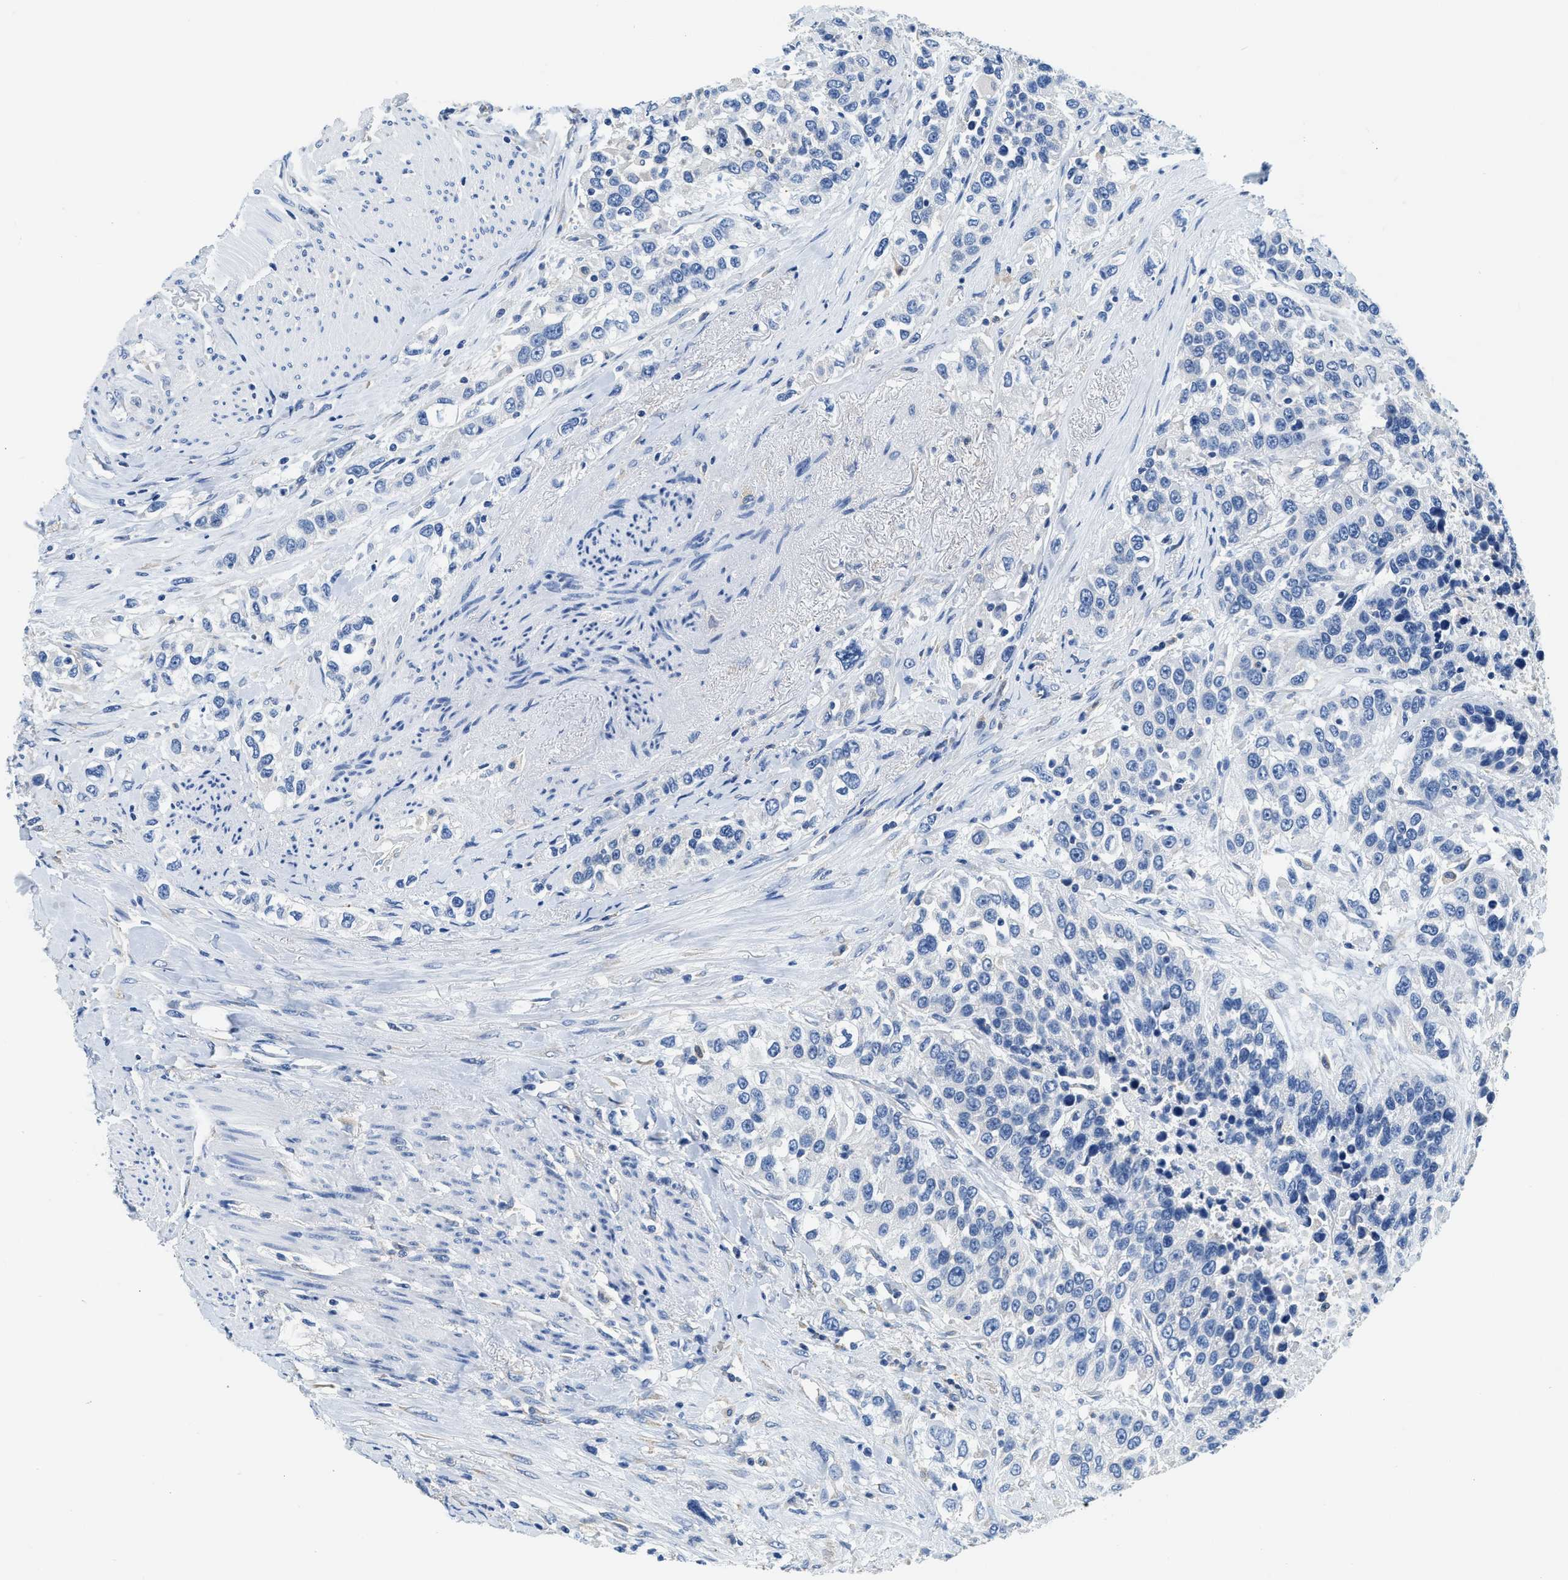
{"staining": {"intensity": "negative", "quantity": "none", "location": "none"}, "tissue": "urothelial cancer", "cell_type": "Tumor cells", "image_type": "cancer", "snomed": [{"axis": "morphology", "description": "Urothelial carcinoma, High grade"}, {"axis": "topography", "description": "Urinary bladder"}], "caption": "This histopathology image is of urothelial cancer stained with IHC to label a protein in brown with the nuclei are counter-stained blue. There is no positivity in tumor cells.", "gene": "ZDHHC13", "patient": {"sex": "female", "age": 80}}